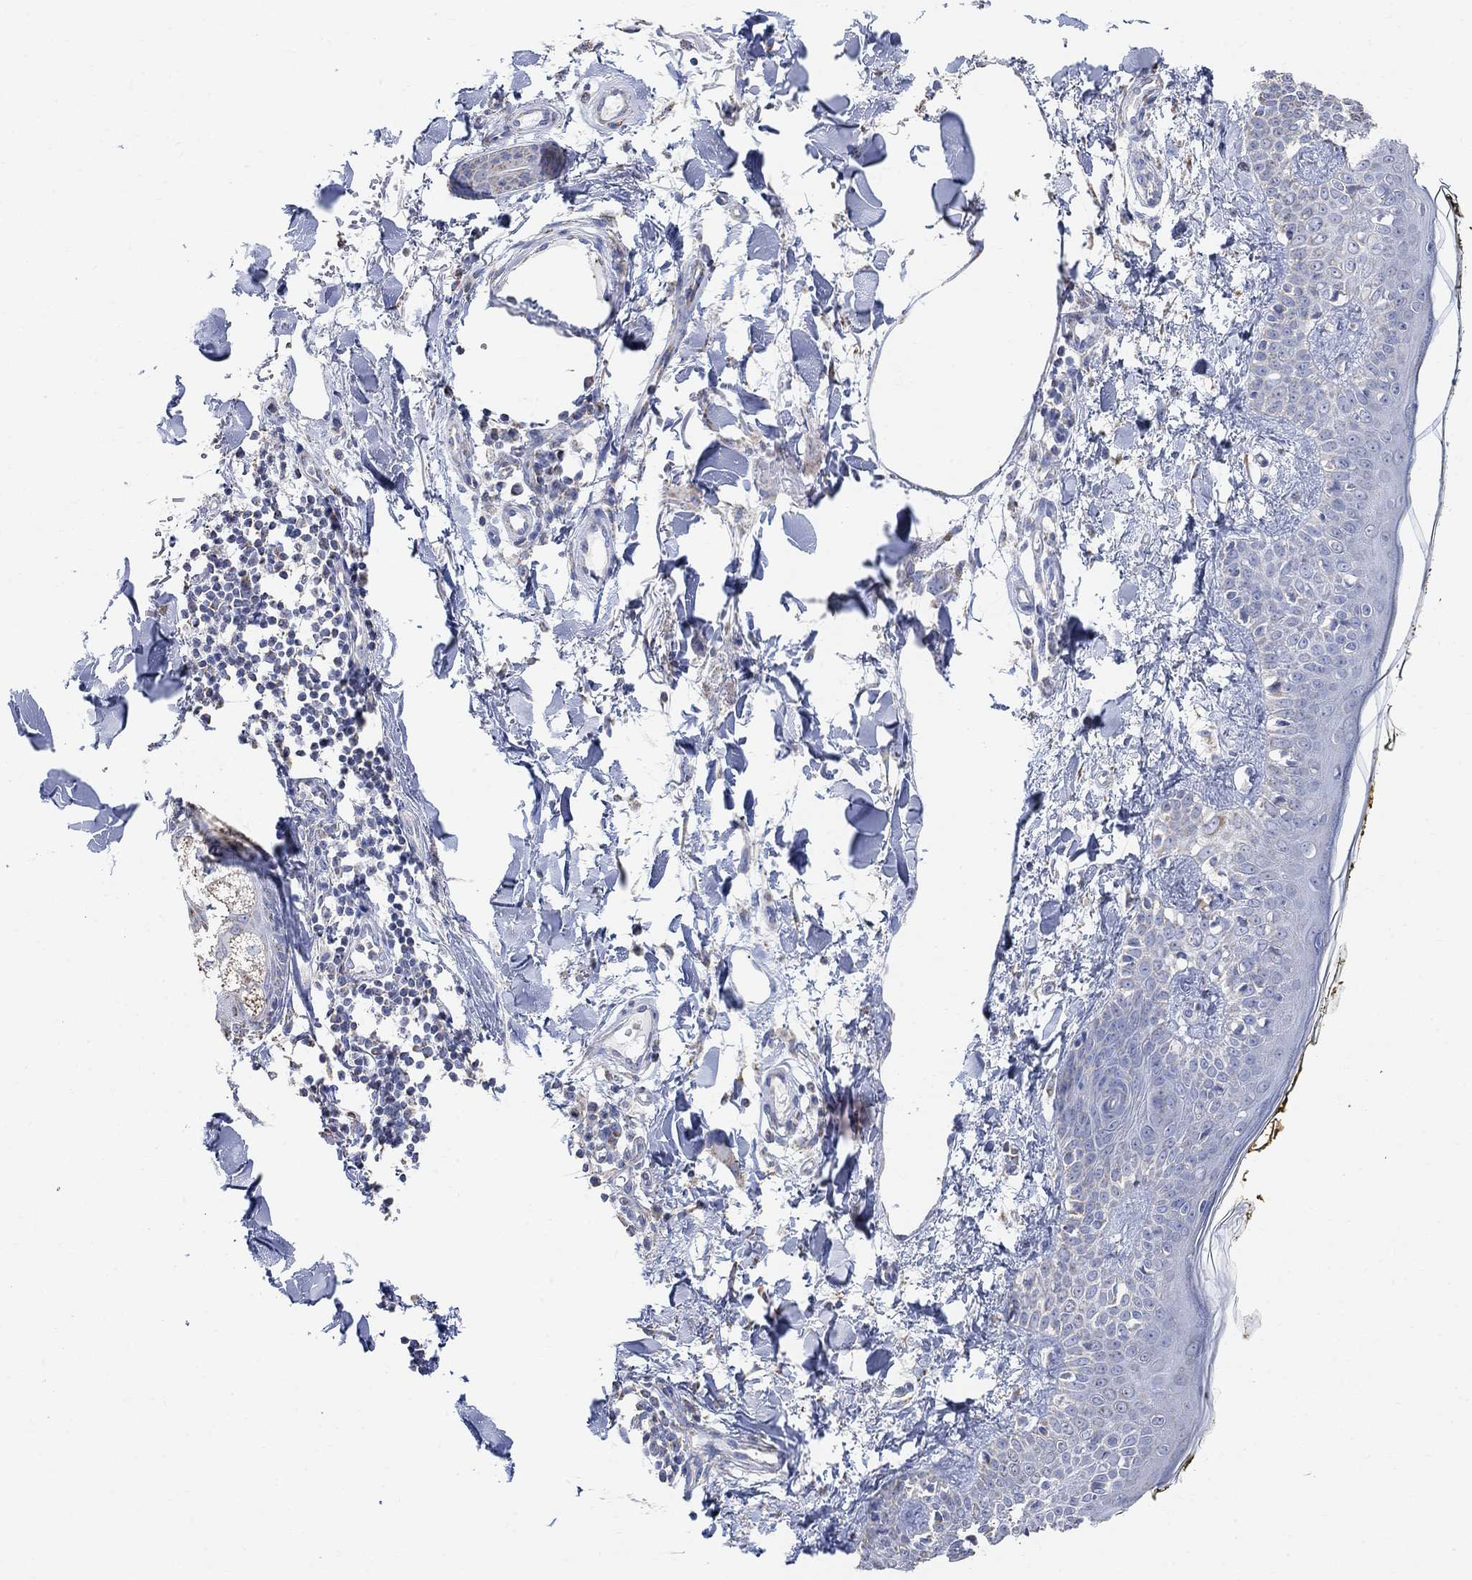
{"staining": {"intensity": "negative", "quantity": "none", "location": "none"}, "tissue": "skin", "cell_type": "Fibroblasts", "image_type": "normal", "snomed": [{"axis": "morphology", "description": "Normal tissue, NOS"}, {"axis": "topography", "description": "Skin"}], "caption": "Micrograph shows no protein expression in fibroblasts of normal skin. (DAB immunohistochemistry, high magnification).", "gene": "SYT12", "patient": {"sex": "male", "age": 76}}